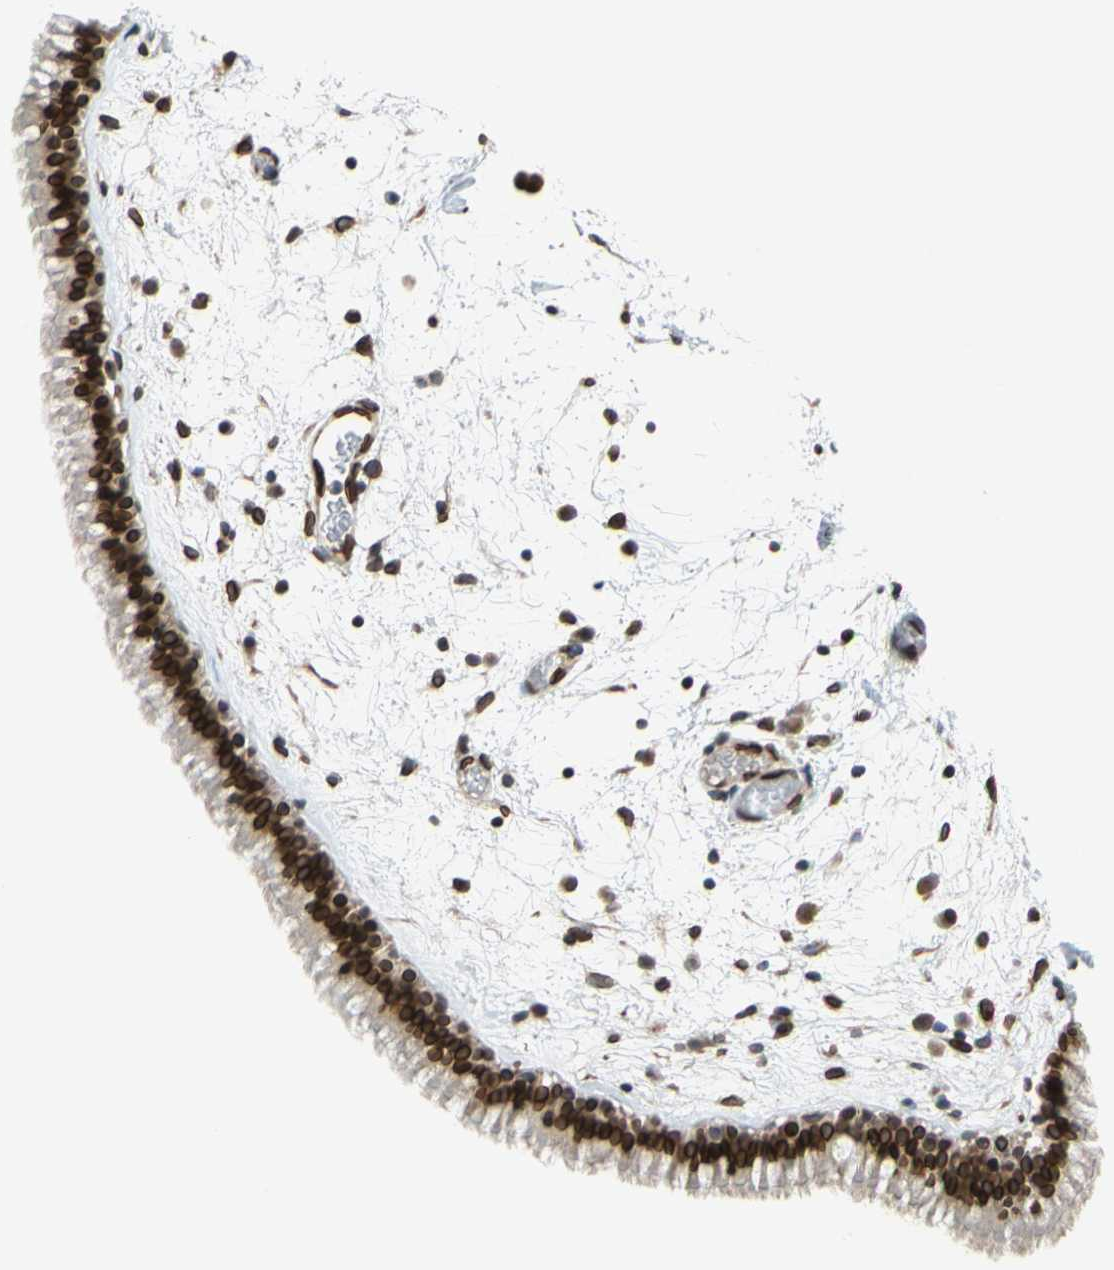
{"staining": {"intensity": "strong", "quantity": ">75%", "location": "cytoplasmic/membranous,nuclear"}, "tissue": "nasopharynx", "cell_type": "Respiratory epithelial cells", "image_type": "normal", "snomed": [{"axis": "morphology", "description": "Normal tissue, NOS"}, {"axis": "morphology", "description": "Inflammation, NOS"}, {"axis": "topography", "description": "Nasopharynx"}], "caption": "Brown immunohistochemical staining in unremarkable nasopharynx shows strong cytoplasmic/membranous,nuclear staining in about >75% of respiratory epithelial cells.", "gene": "SUN1", "patient": {"sex": "male", "age": 48}}